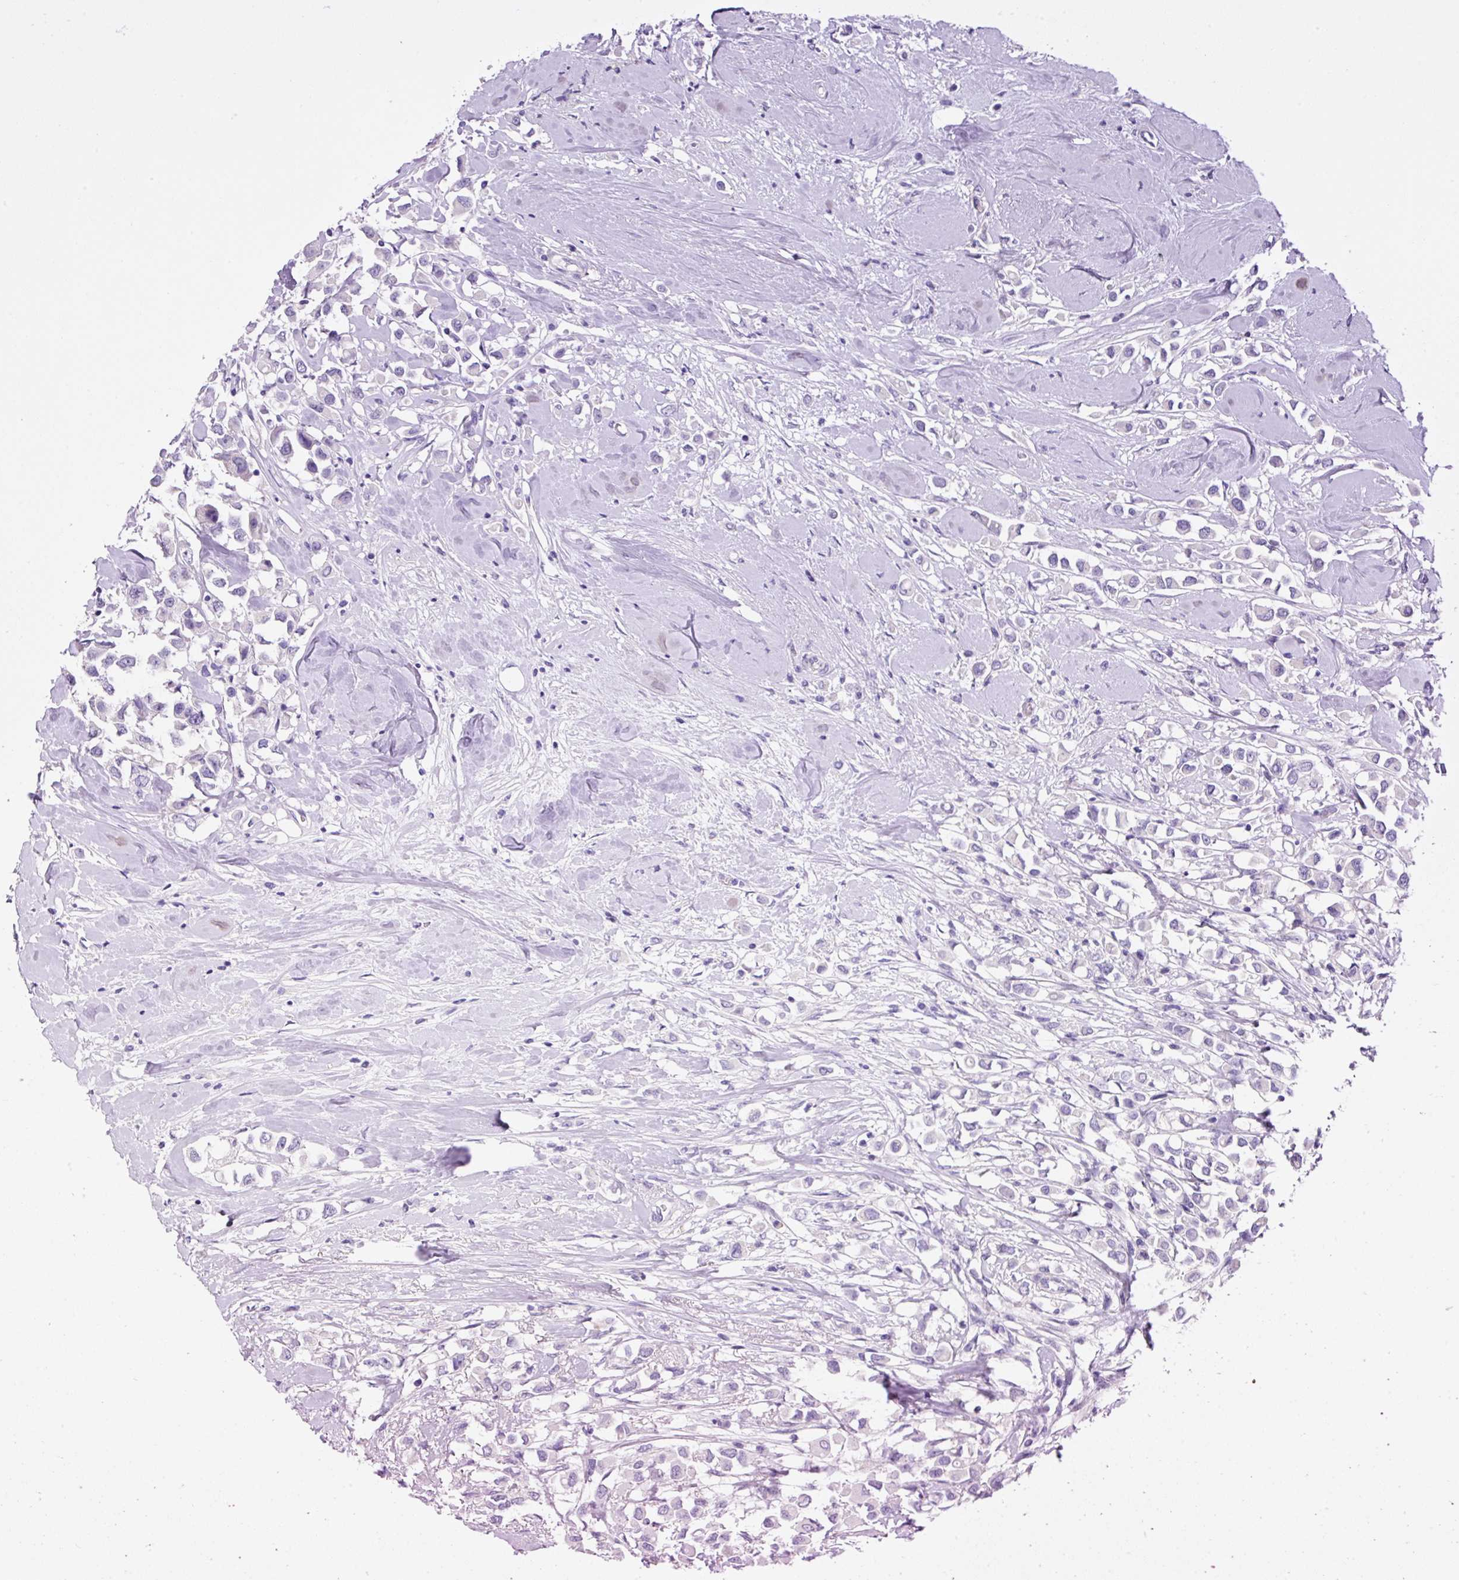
{"staining": {"intensity": "negative", "quantity": "none", "location": "none"}, "tissue": "breast cancer", "cell_type": "Tumor cells", "image_type": "cancer", "snomed": [{"axis": "morphology", "description": "Duct carcinoma"}, {"axis": "topography", "description": "Breast"}], "caption": "Human breast intraductal carcinoma stained for a protein using immunohistochemistry (IHC) demonstrates no expression in tumor cells.", "gene": "SYP", "patient": {"sex": "female", "age": 61}}